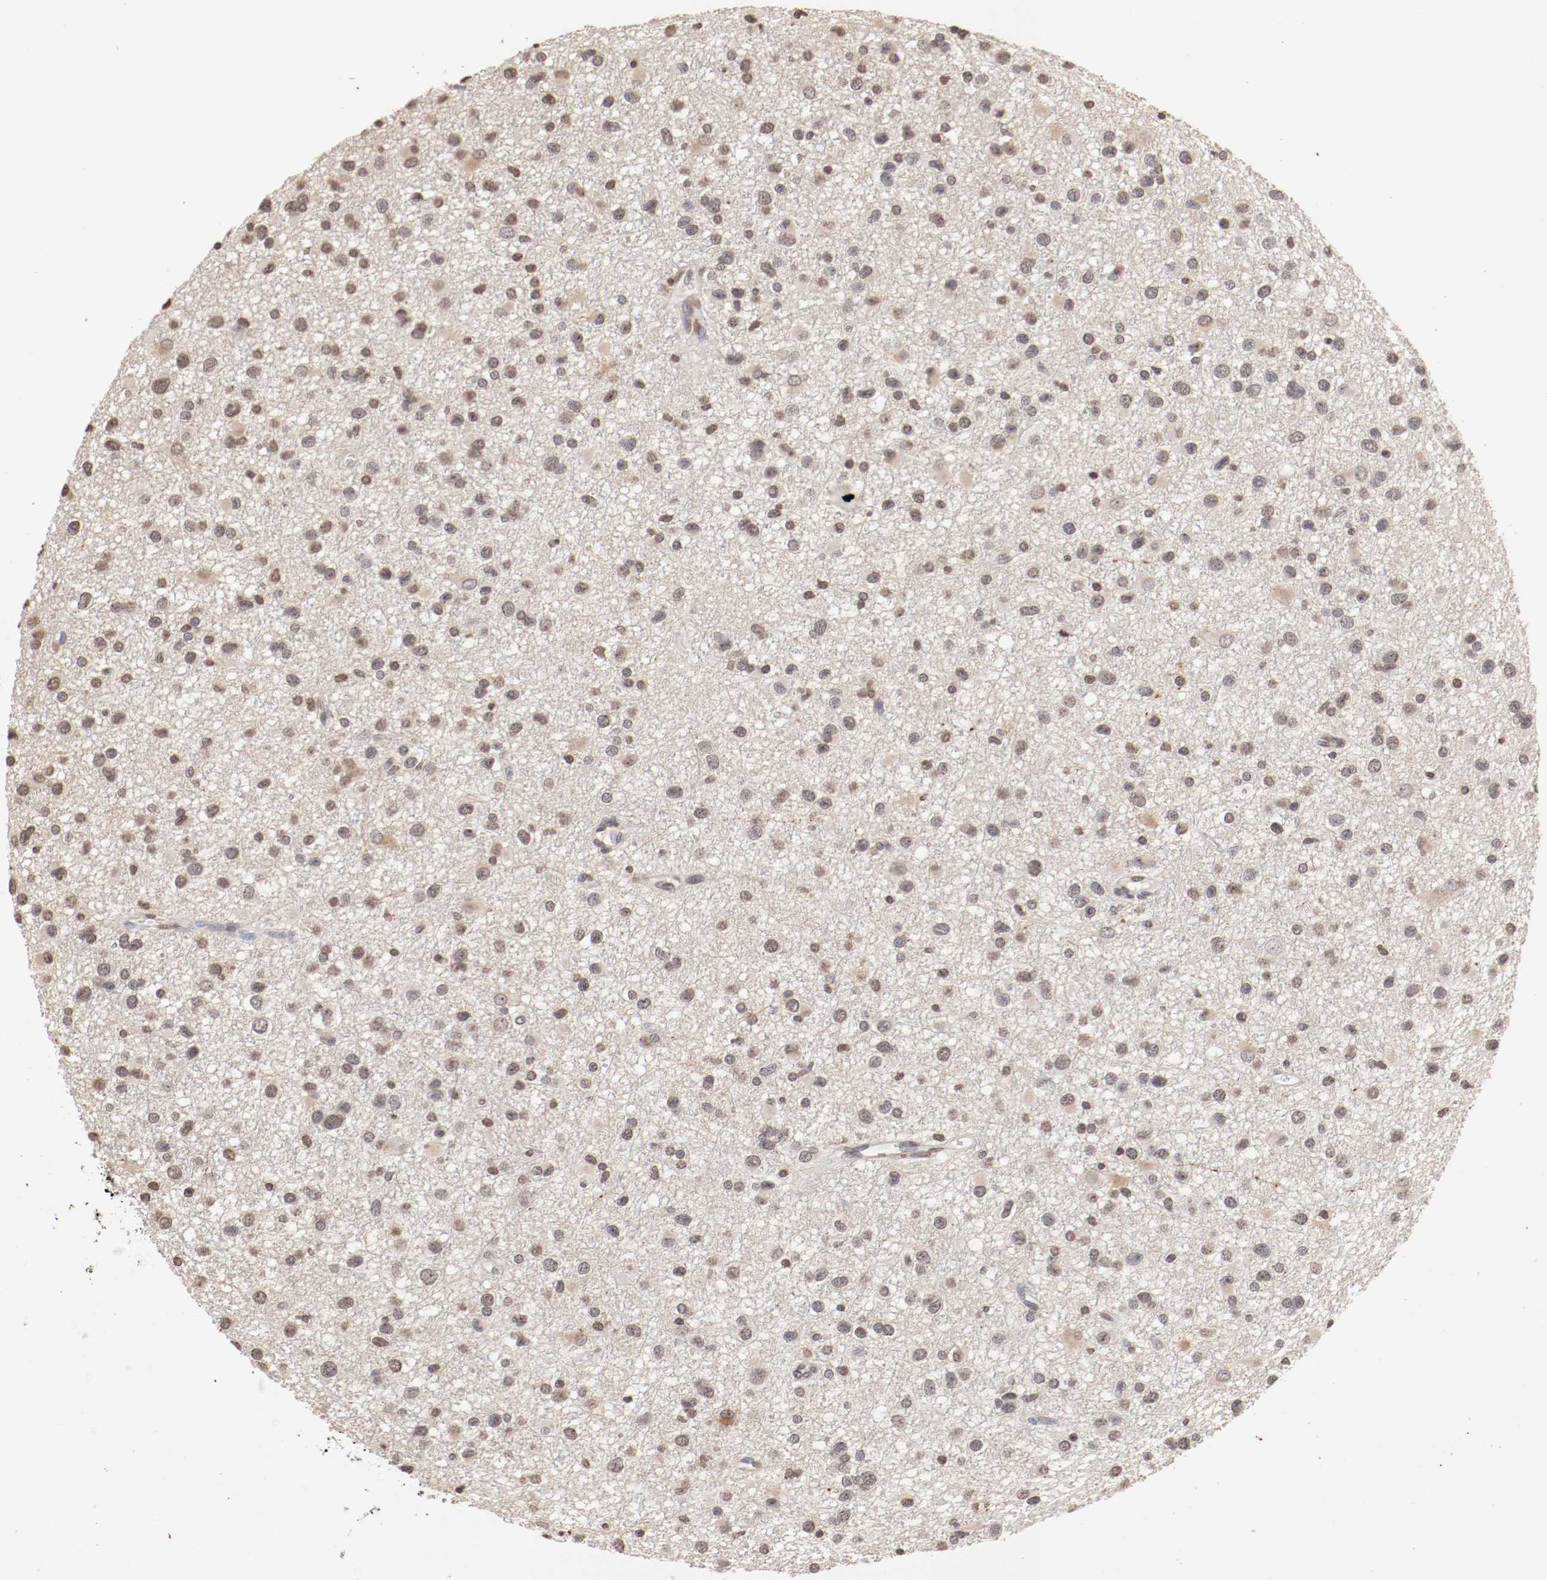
{"staining": {"intensity": "weak", "quantity": "25%-75%", "location": "cytoplasmic/membranous,nuclear"}, "tissue": "glioma", "cell_type": "Tumor cells", "image_type": "cancer", "snomed": [{"axis": "morphology", "description": "Glioma, malignant, Low grade"}, {"axis": "topography", "description": "Brain"}], "caption": "Glioma stained with a brown dye shows weak cytoplasmic/membranous and nuclear positive staining in approximately 25%-75% of tumor cells.", "gene": "WASL", "patient": {"sex": "male", "age": 42}}